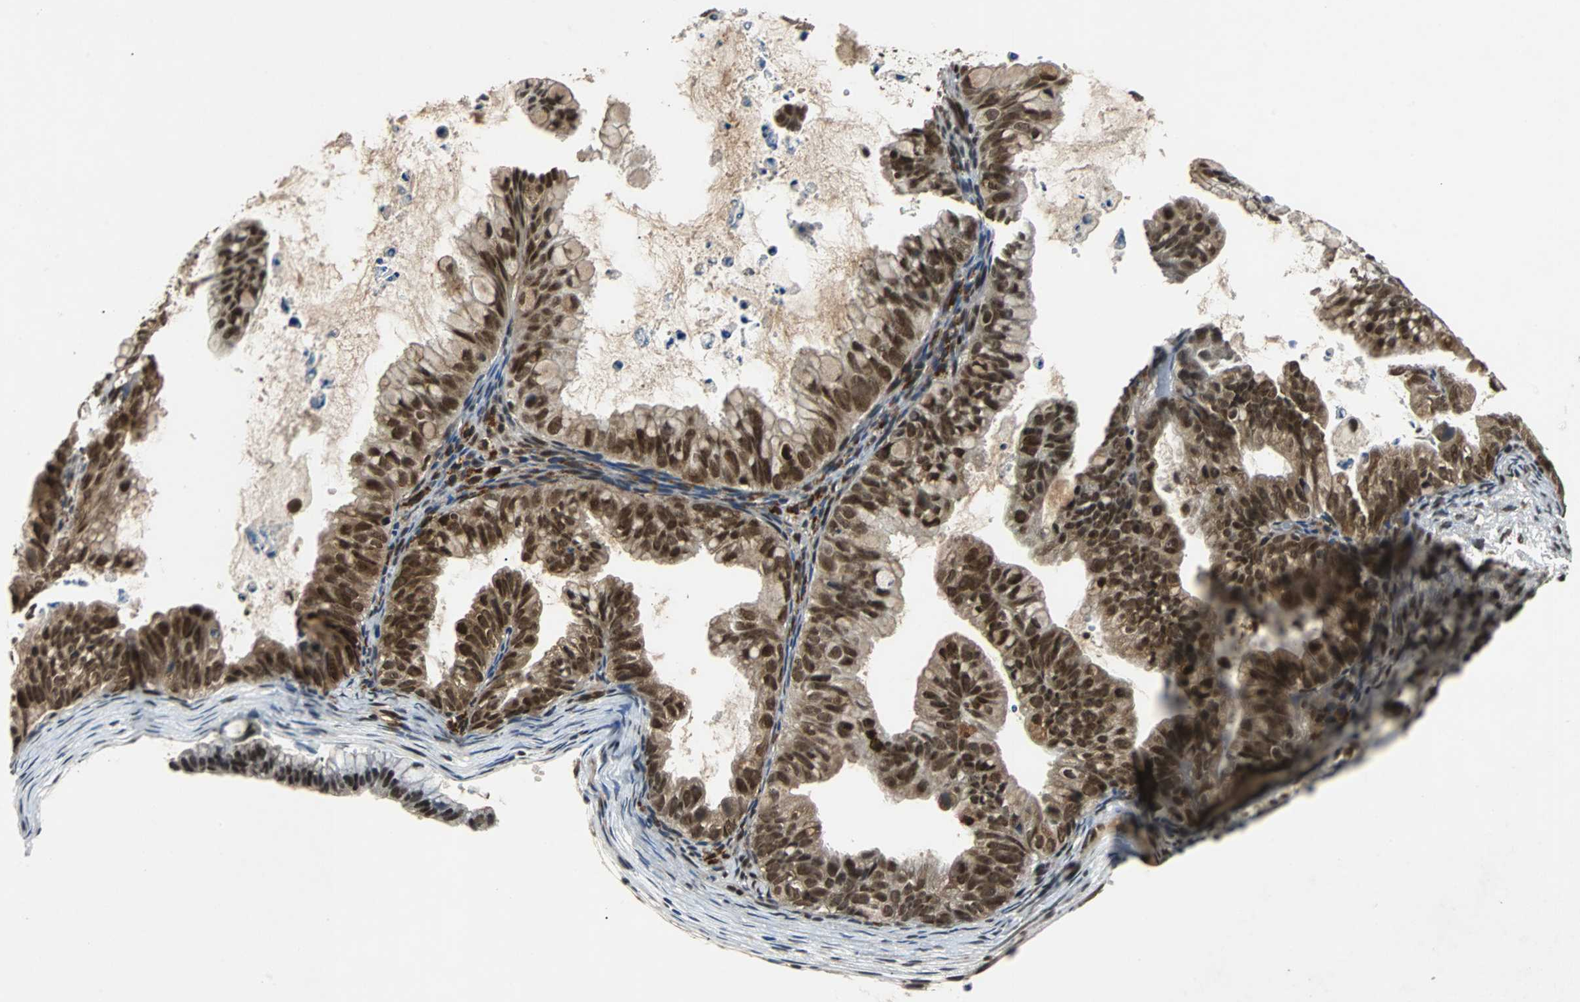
{"staining": {"intensity": "strong", "quantity": ">75%", "location": "nuclear"}, "tissue": "ovarian cancer", "cell_type": "Tumor cells", "image_type": "cancer", "snomed": [{"axis": "morphology", "description": "Cystadenocarcinoma, mucinous, NOS"}, {"axis": "topography", "description": "Ovary"}], "caption": "Strong nuclear protein expression is present in about >75% of tumor cells in mucinous cystadenocarcinoma (ovarian). (DAB (3,3'-diaminobenzidine) IHC, brown staining for protein, blue staining for nuclei).", "gene": "TAF5", "patient": {"sex": "female", "age": 36}}